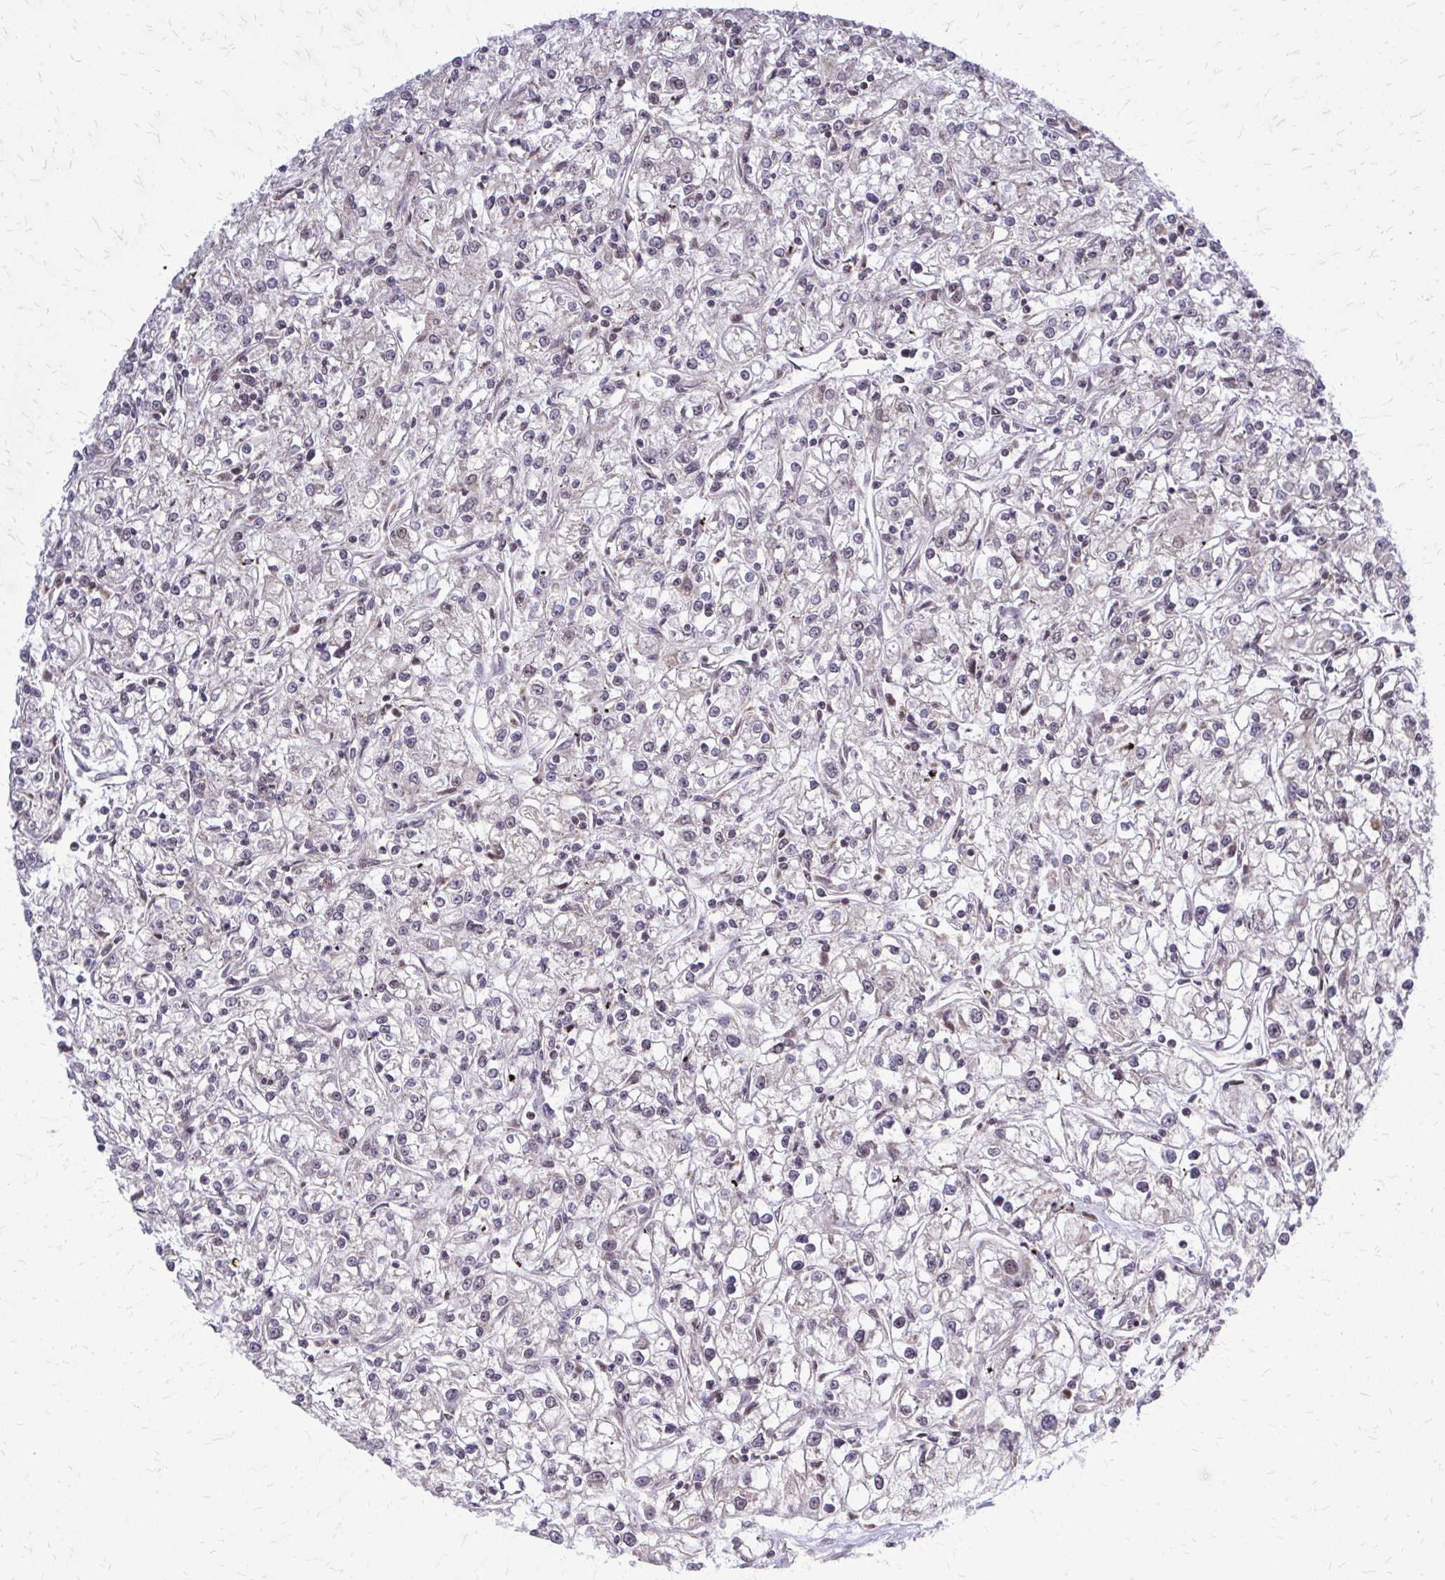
{"staining": {"intensity": "negative", "quantity": "none", "location": "none"}, "tissue": "renal cancer", "cell_type": "Tumor cells", "image_type": "cancer", "snomed": [{"axis": "morphology", "description": "Adenocarcinoma, NOS"}, {"axis": "topography", "description": "Kidney"}], "caption": "Tumor cells show no significant expression in renal cancer.", "gene": "HDAC3", "patient": {"sex": "female", "age": 59}}